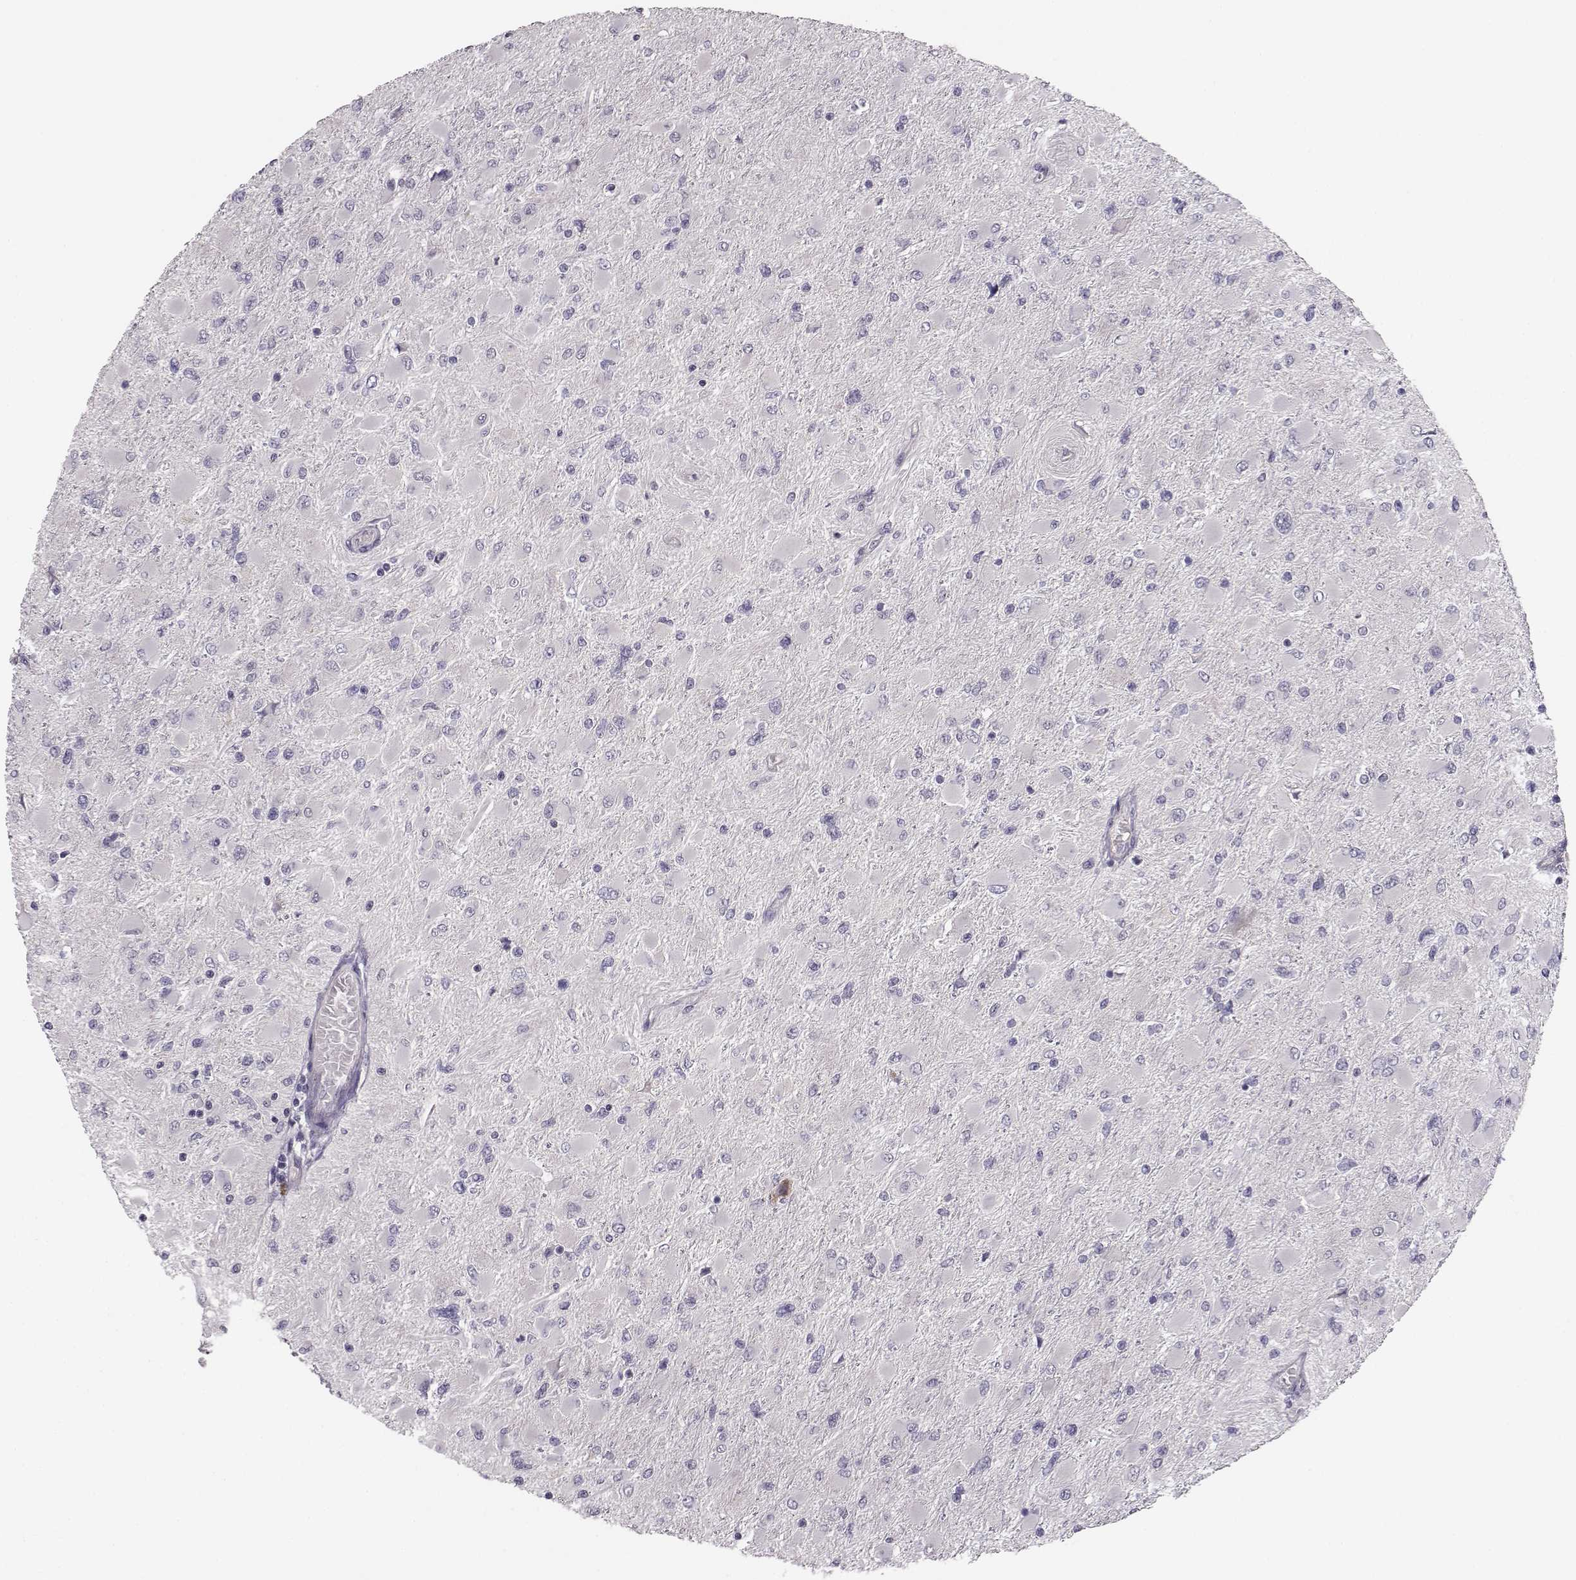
{"staining": {"intensity": "negative", "quantity": "none", "location": "none"}, "tissue": "glioma", "cell_type": "Tumor cells", "image_type": "cancer", "snomed": [{"axis": "morphology", "description": "Glioma, malignant, High grade"}, {"axis": "topography", "description": "Cerebral cortex"}], "caption": "Immunohistochemistry image of neoplastic tissue: glioma stained with DAB demonstrates no significant protein positivity in tumor cells.", "gene": "BFSP2", "patient": {"sex": "female", "age": 36}}